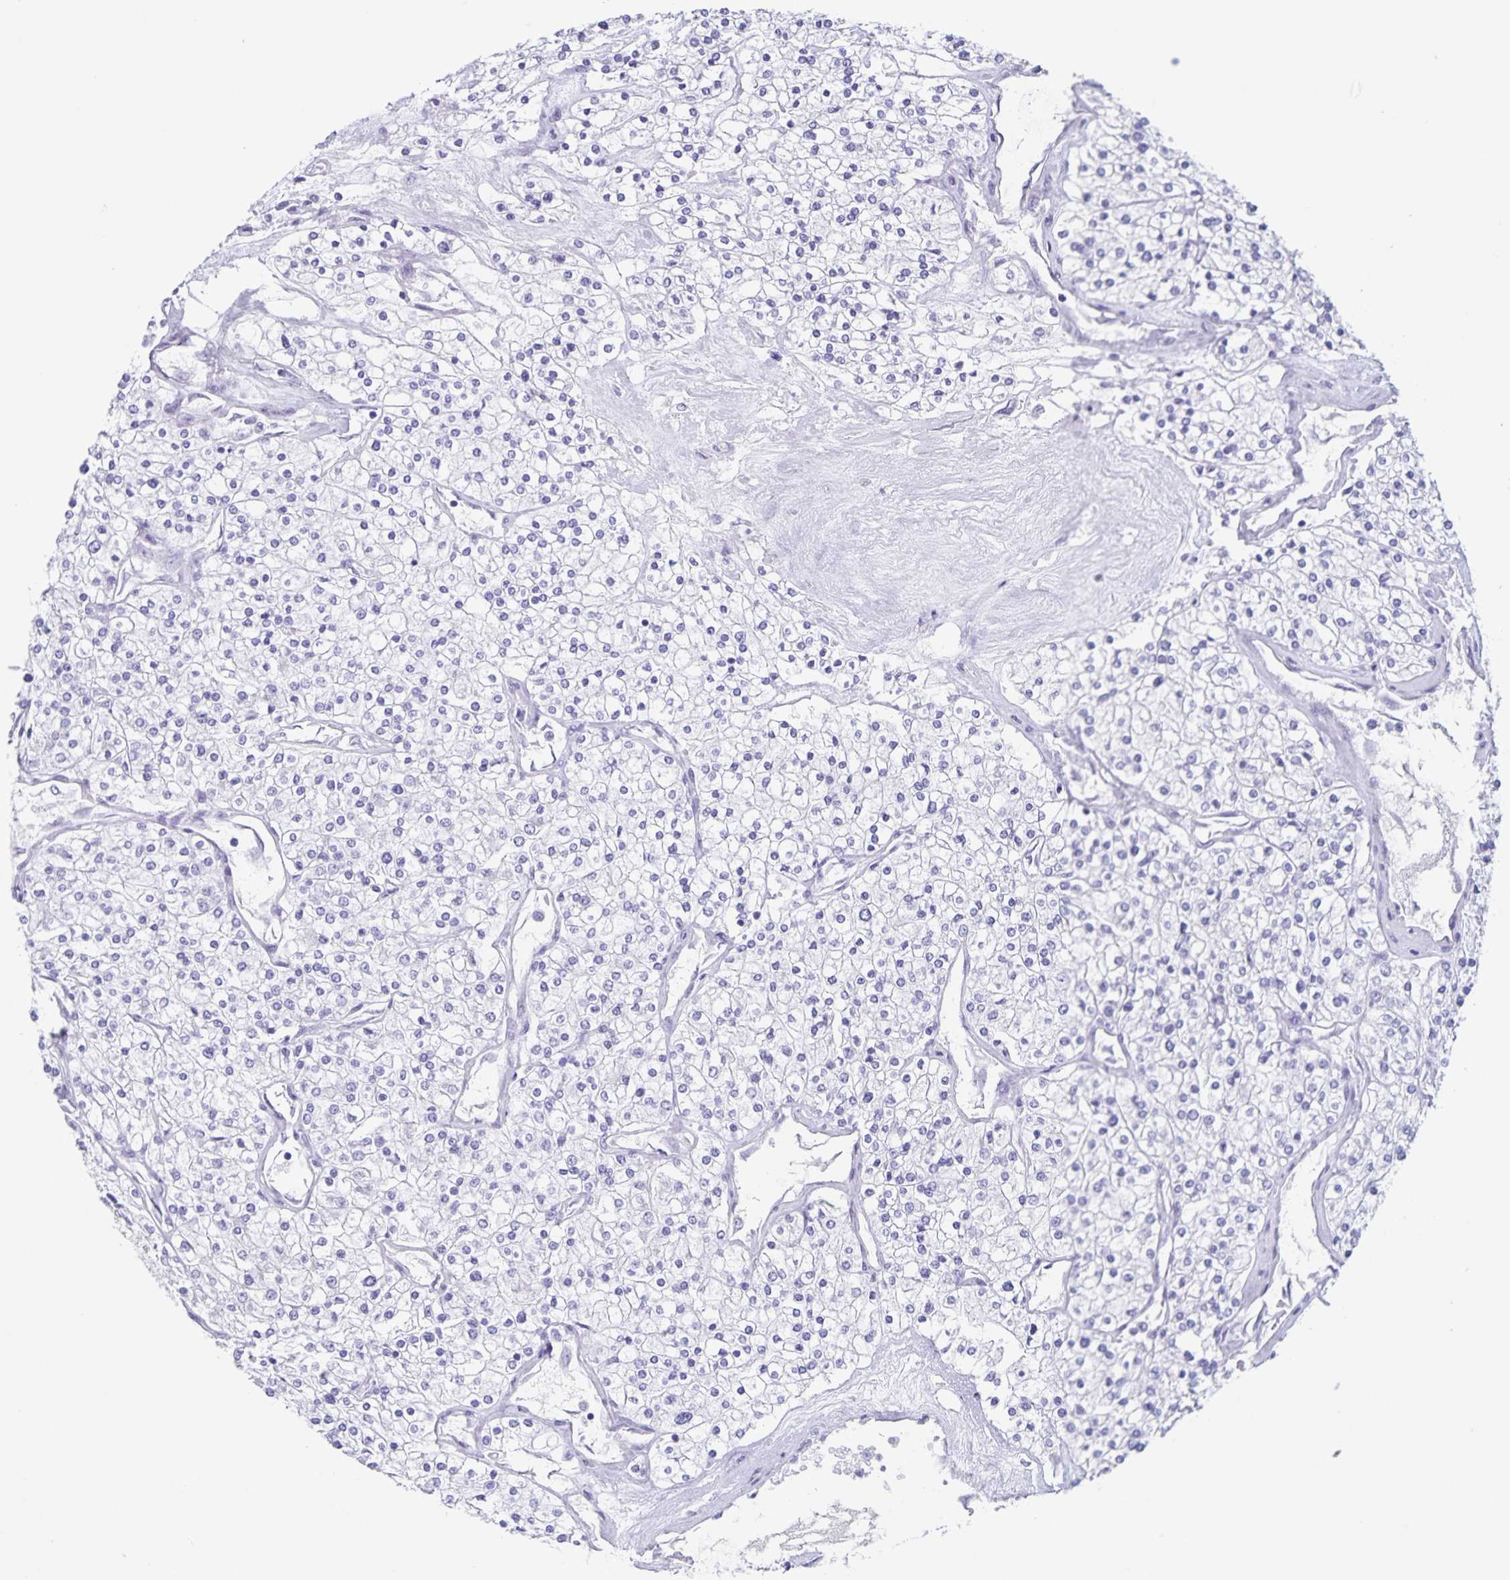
{"staining": {"intensity": "negative", "quantity": "none", "location": "none"}, "tissue": "renal cancer", "cell_type": "Tumor cells", "image_type": "cancer", "snomed": [{"axis": "morphology", "description": "Adenocarcinoma, NOS"}, {"axis": "topography", "description": "Kidney"}], "caption": "A micrograph of human renal adenocarcinoma is negative for staining in tumor cells. Nuclei are stained in blue.", "gene": "C11orf42", "patient": {"sex": "male", "age": 80}}